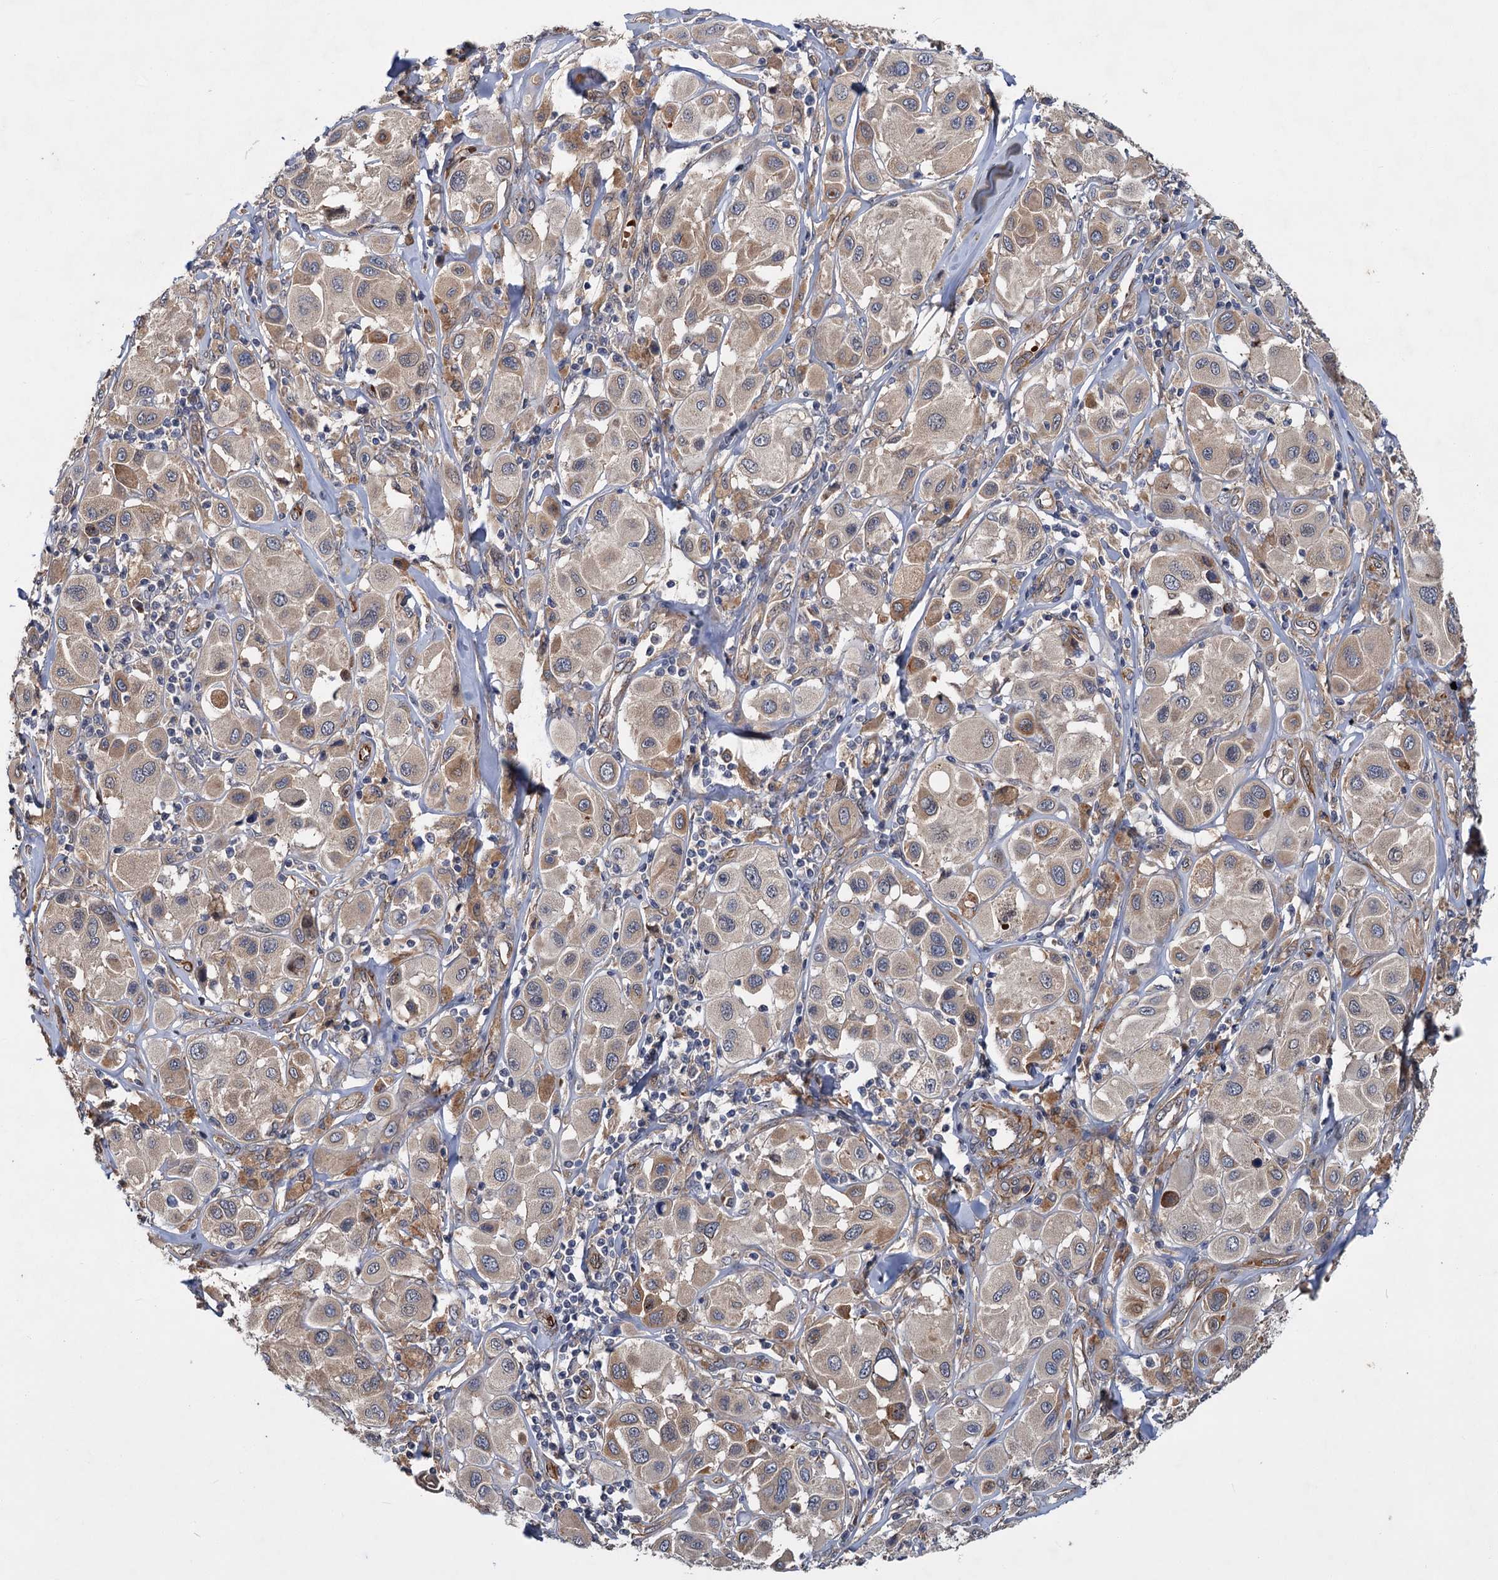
{"staining": {"intensity": "weak", "quantity": "25%-75%", "location": "cytoplasmic/membranous"}, "tissue": "melanoma", "cell_type": "Tumor cells", "image_type": "cancer", "snomed": [{"axis": "morphology", "description": "Malignant melanoma, Metastatic site"}, {"axis": "topography", "description": "Skin"}], "caption": "There is low levels of weak cytoplasmic/membranous expression in tumor cells of malignant melanoma (metastatic site), as demonstrated by immunohistochemical staining (brown color).", "gene": "PKN2", "patient": {"sex": "male", "age": 41}}